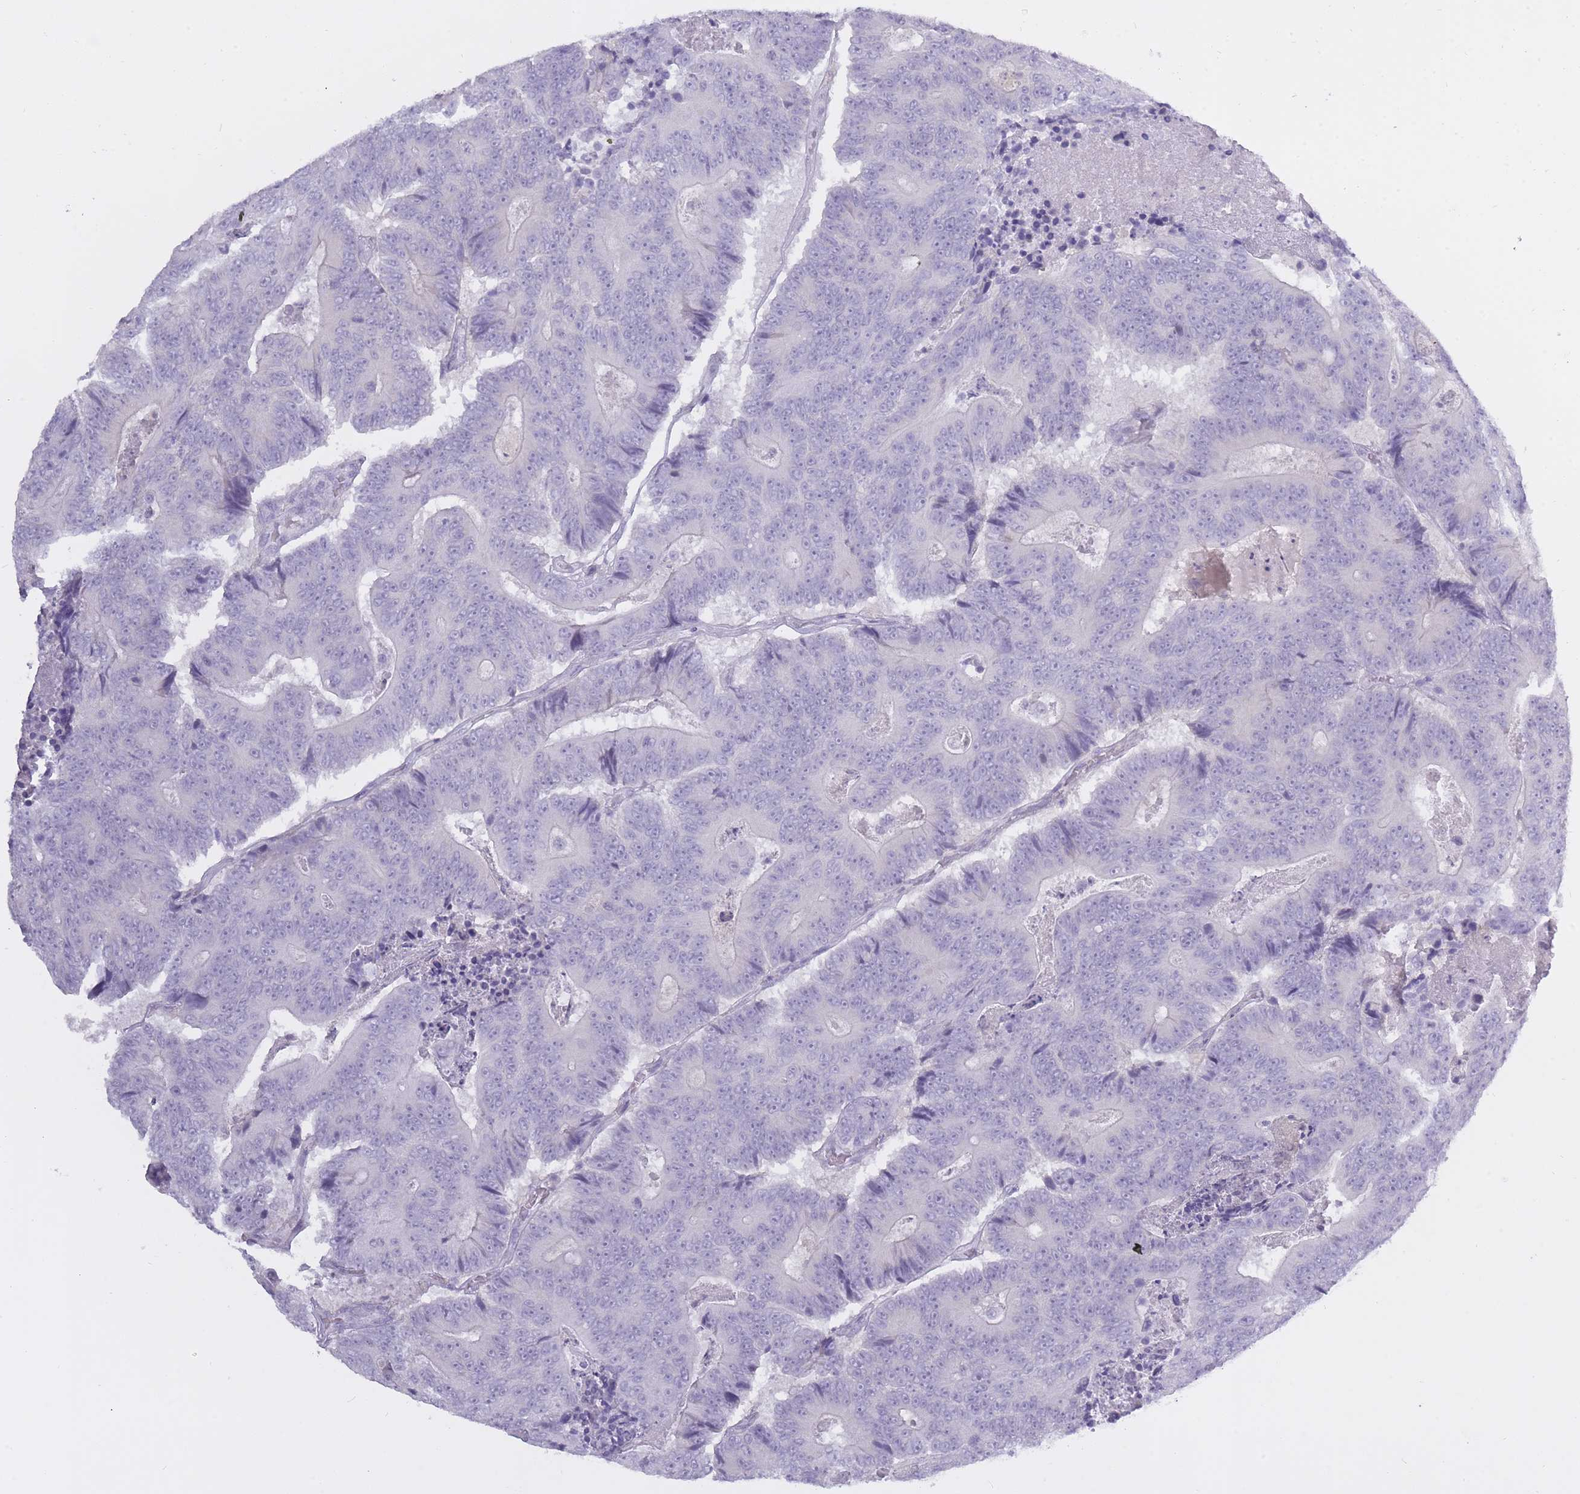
{"staining": {"intensity": "negative", "quantity": "none", "location": "none"}, "tissue": "colorectal cancer", "cell_type": "Tumor cells", "image_type": "cancer", "snomed": [{"axis": "morphology", "description": "Adenocarcinoma, NOS"}, {"axis": "topography", "description": "Colon"}], "caption": "Colorectal adenocarcinoma was stained to show a protein in brown. There is no significant expression in tumor cells. (DAB immunohistochemistry (IHC) visualized using brightfield microscopy, high magnification).", "gene": "BDKRB2", "patient": {"sex": "male", "age": 83}}